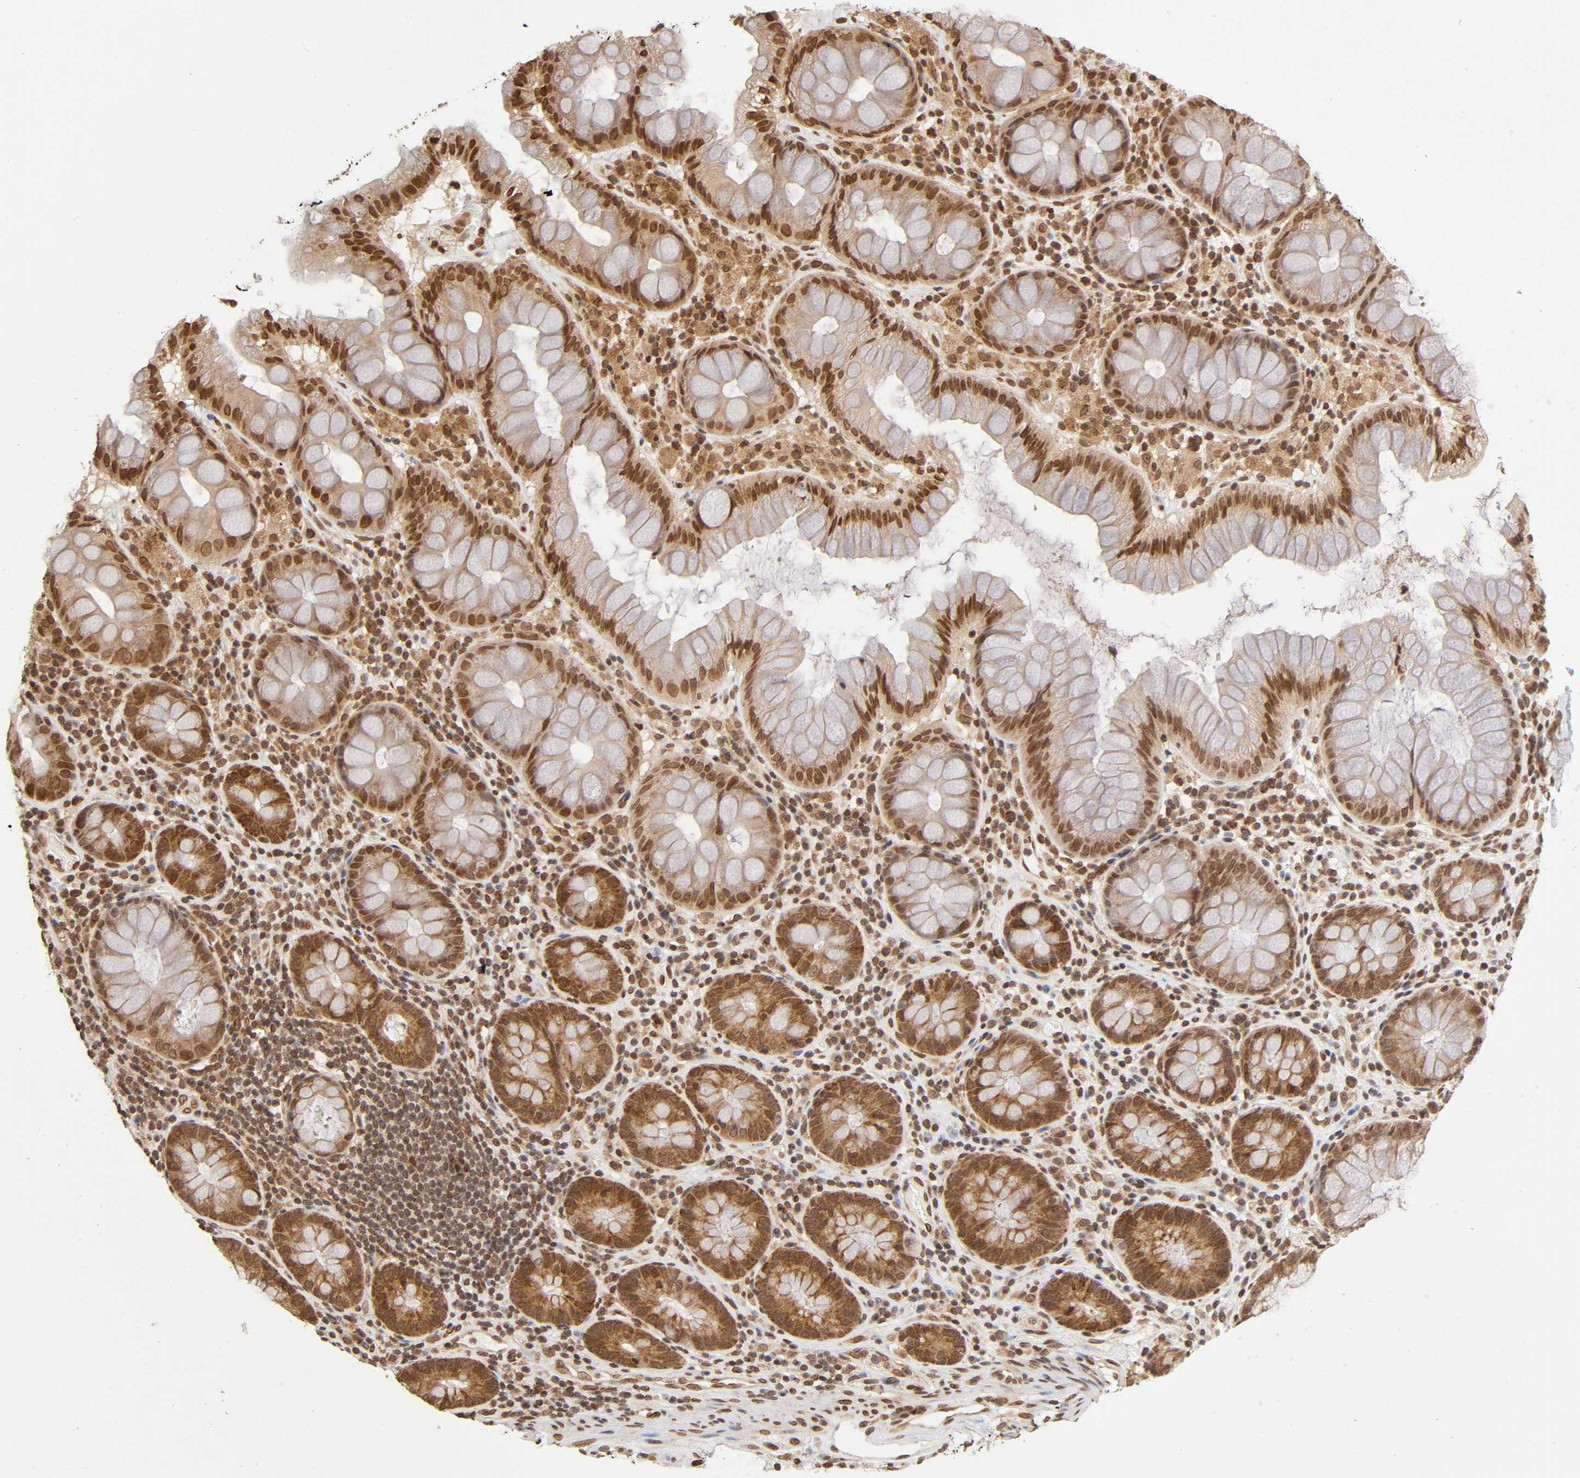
{"staining": {"intensity": "moderate", "quantity": ">75%", "location": "nuclear"}, "tissue": "colon", "cell_type": "Endothelial cells", "image_type": "normal", "snomed": [{"axis": "morphology", "description": "Normal tissue, NOS"}, {"axis": "topography", "description": "Colon"}], "caption": "Protein expression by IHC exhibits moderate nuclear expression in about >75% of endothelial cells in unremarkable colon.", "gene": "MLLT6", "patient": {"sex": "female", "age": 46}}